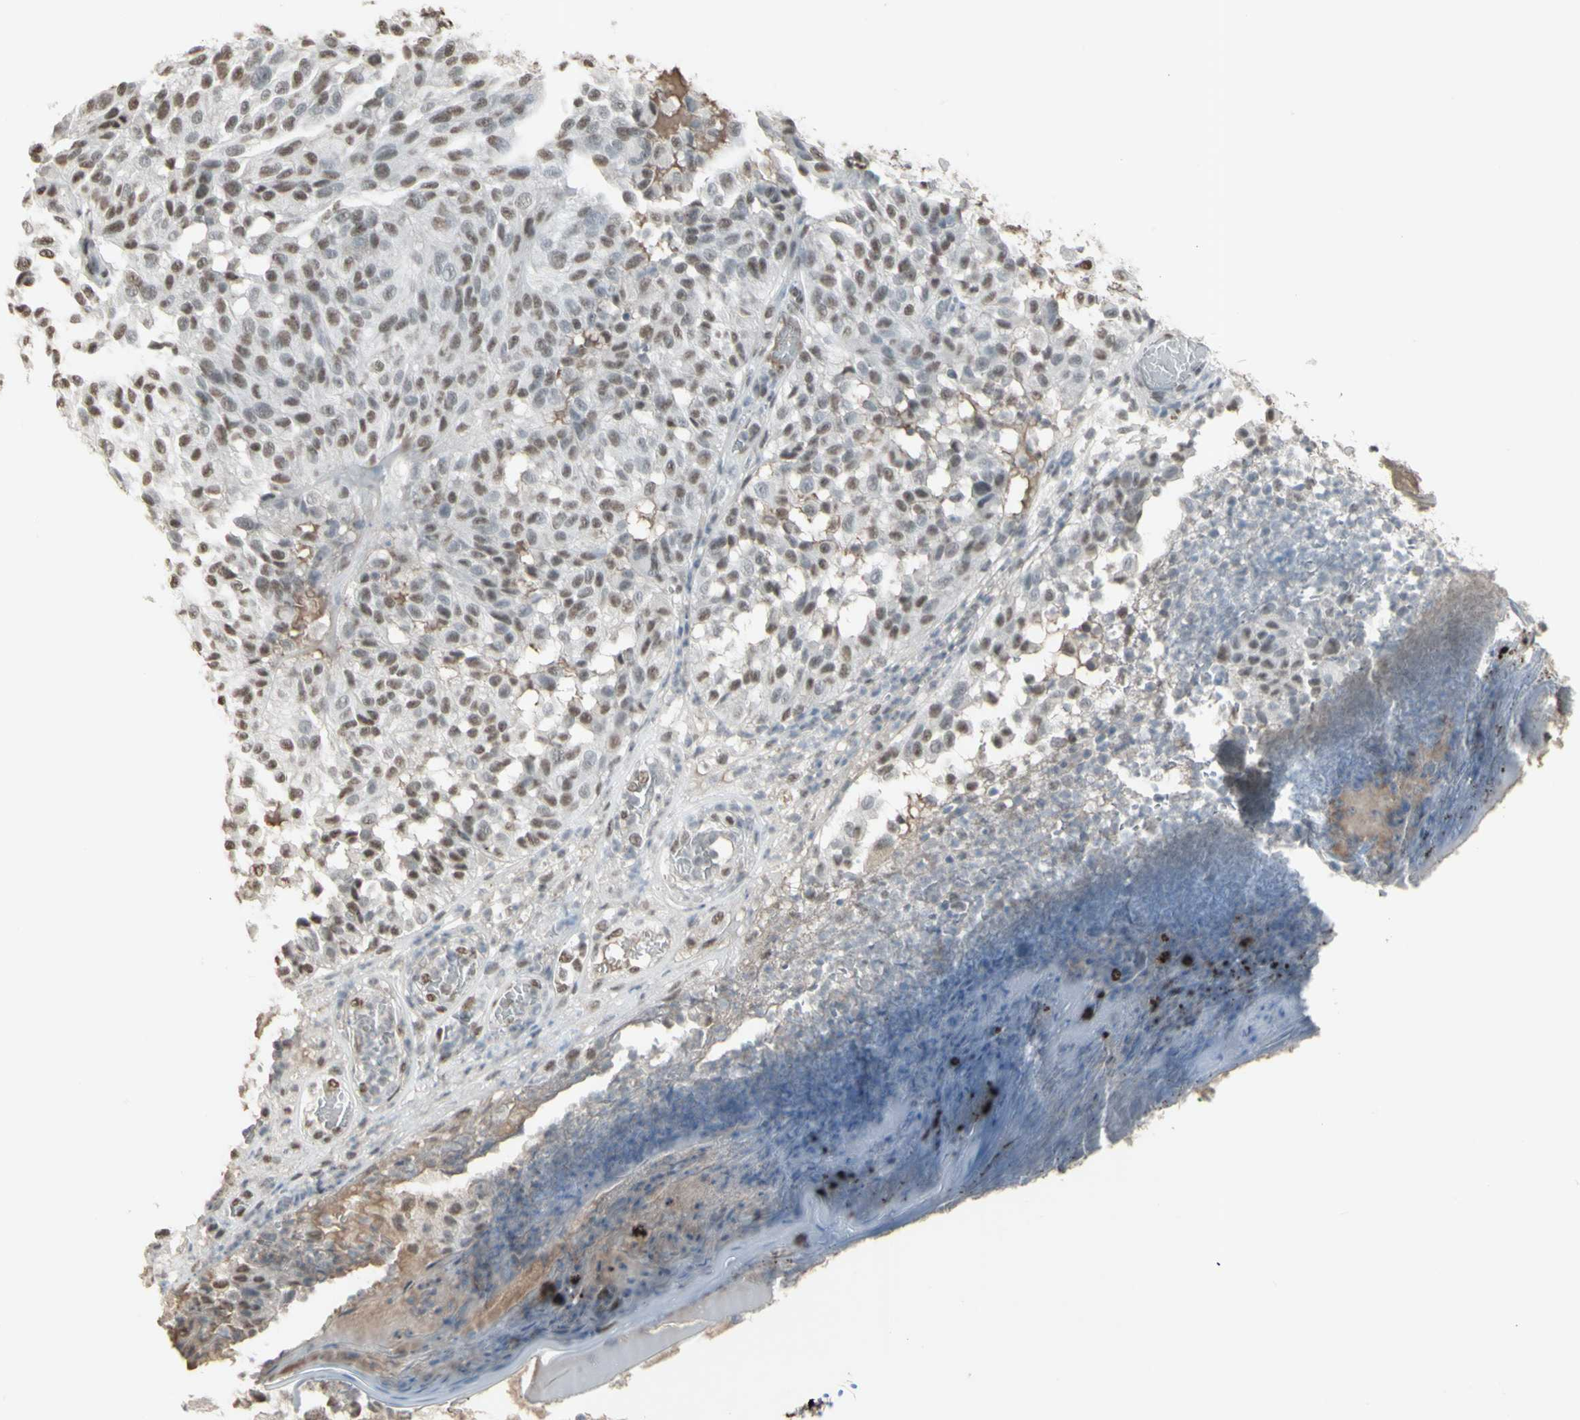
{"staining": {"intensity": "moderate", "quantity": "25%-75%", "location": "nuclear"}, "tissue": "melanoma", "cell_type": "Tumor cells", "image_type": "cancer", "snomed": [{"axis": "morphology", "description": "Malignant melanoma, NOS"}, {"axis": "topography", "description": "Skin"}], "caption": "Protein staining of melanoma tissue displays moderate nuclear staining in about 25%-75% of tumor cells. Using DAB (brown) and hematoxylin (blue) stains, captured at high magnification using brightfield microscopy.", "gene": "TRIM28", "patient": {"sex": "female", "age": 46}}